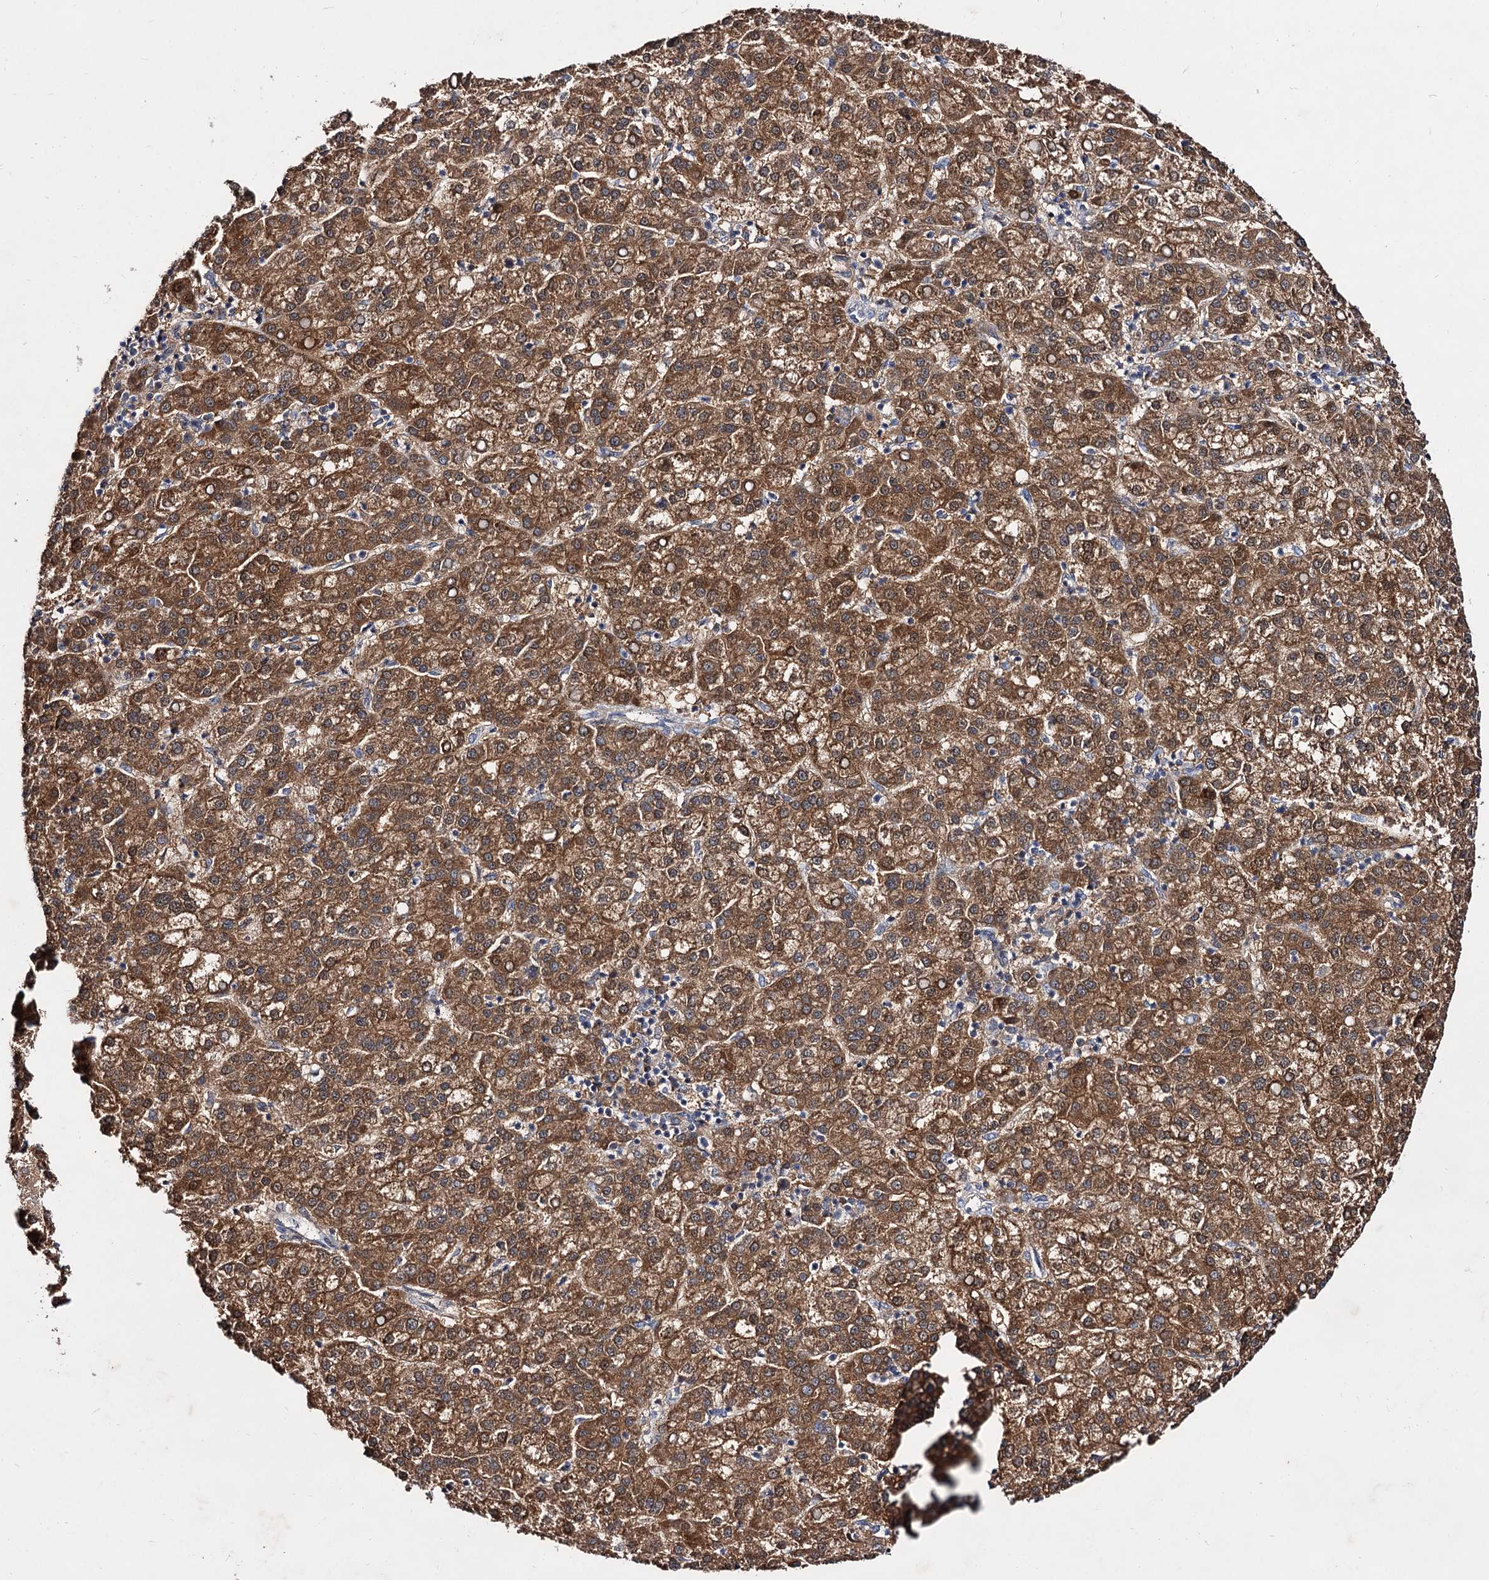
{"staining": {"intensity": "moderate", "quantity": ">75%", "location": "cytoplasmic/membranous"}, "tissue": "liver cancer", "cell_type": "Tumor cells", "image_type": "cancer", "snomed": [{"axis": "morphology", "description": "Carcinoma, Hepatocellular, NOS"}, {"axis": "topography", "description": "Liver"}], "caption": "Protein staining of hepatocellular carcinoma (liver) tissue demonstrates moderate cytoplasmic/membranous positivity in approximately >75% of tumor cells.", "gene": "ACTR6", "patient": {"sex": "female", "age": 58}}